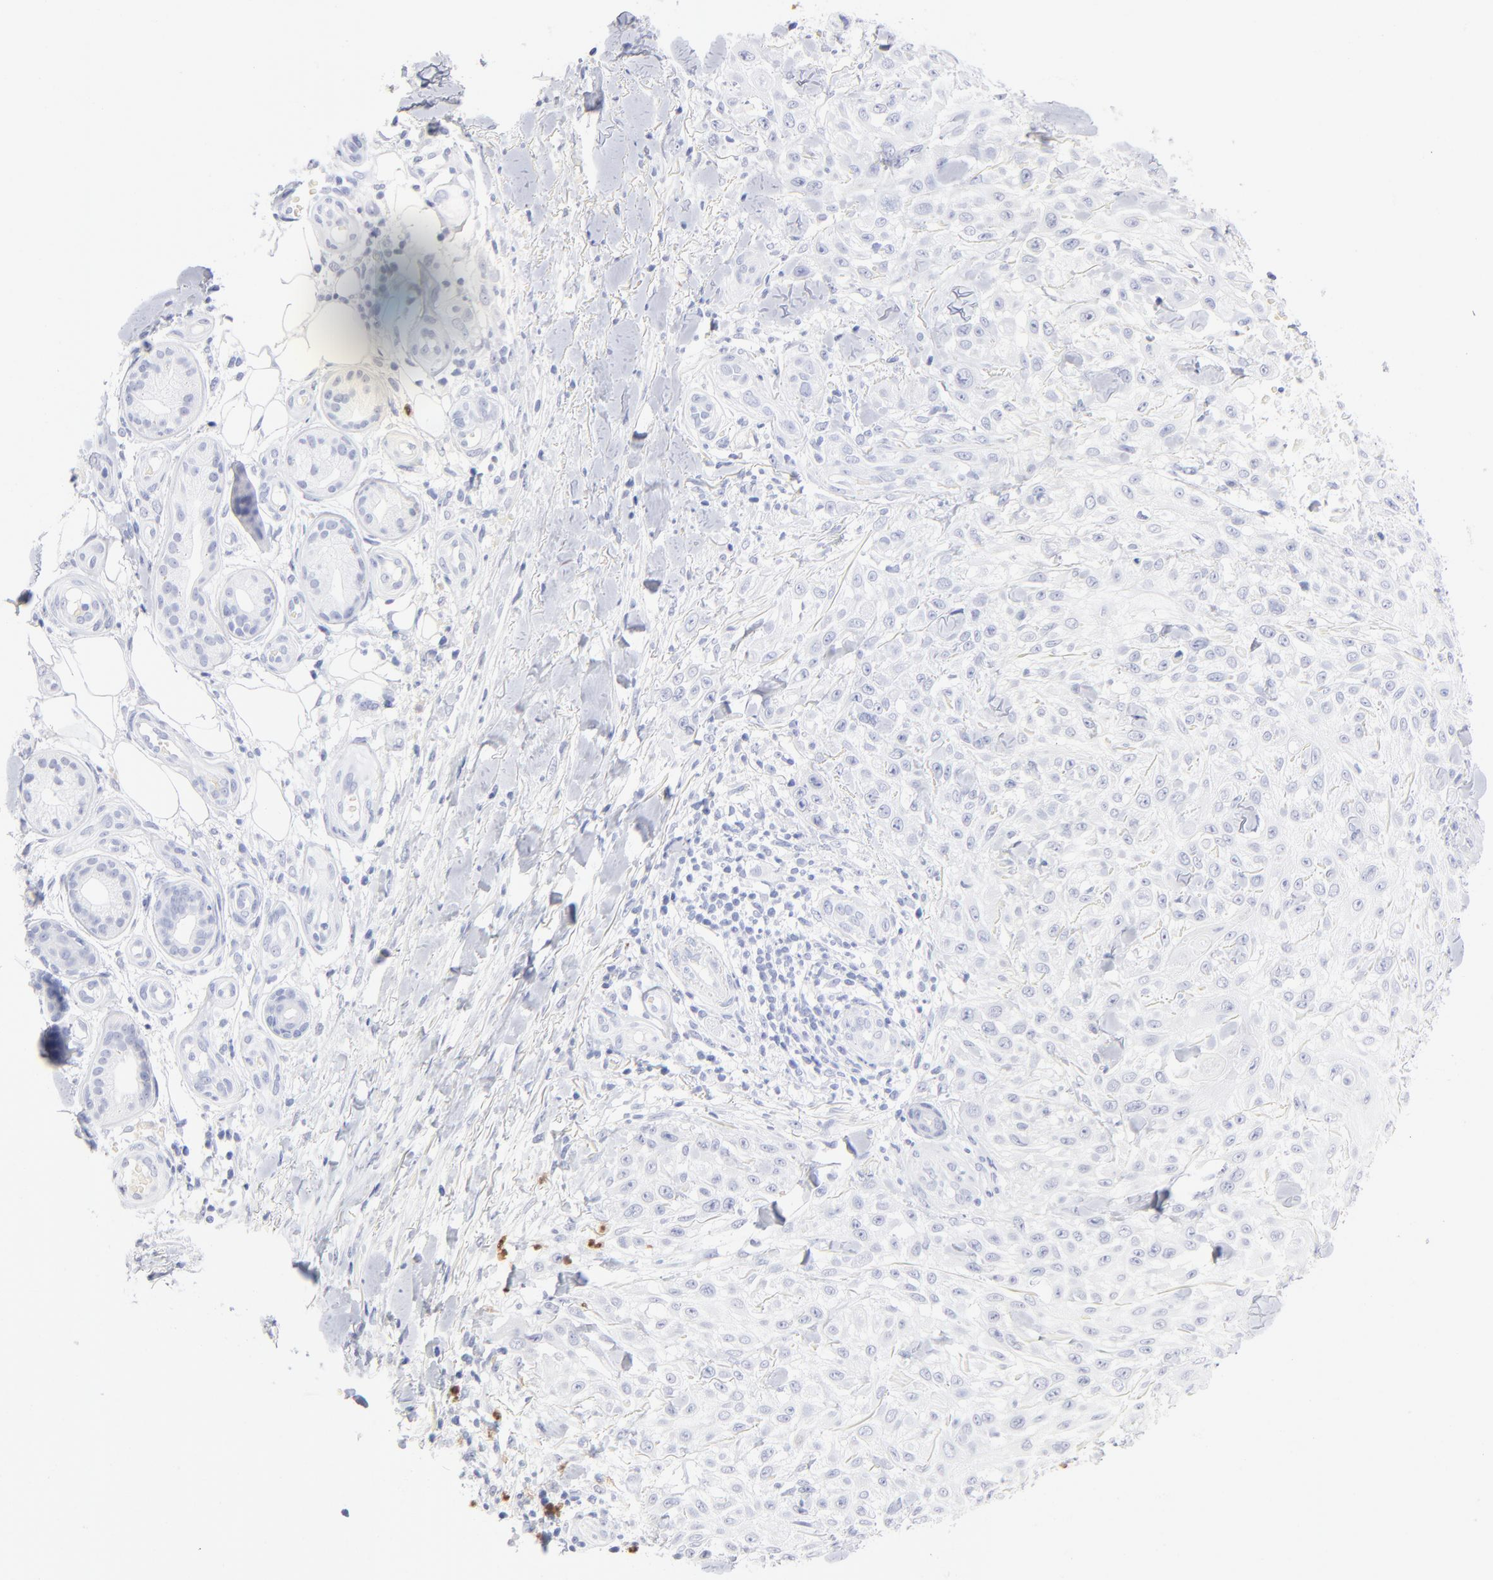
{"staining": {"intensity": "negative", "quantity": "none", "location": "none"}, "tissue": "skin cancer", "cell_type": "Tumor cells", "image_type": "cancer", "snomed": [{"axis": "morphology", "description": "Squamous cell carcinoma, NOS"}, {"axis": "topography", "description": "Skin"}], "caption": "Photomicrograph shows no significant protein expression in tumor cells of squamous cell carcinoma (skin).", "gene": "ARG1", "patient": {"sex": "female", "age": 42}}